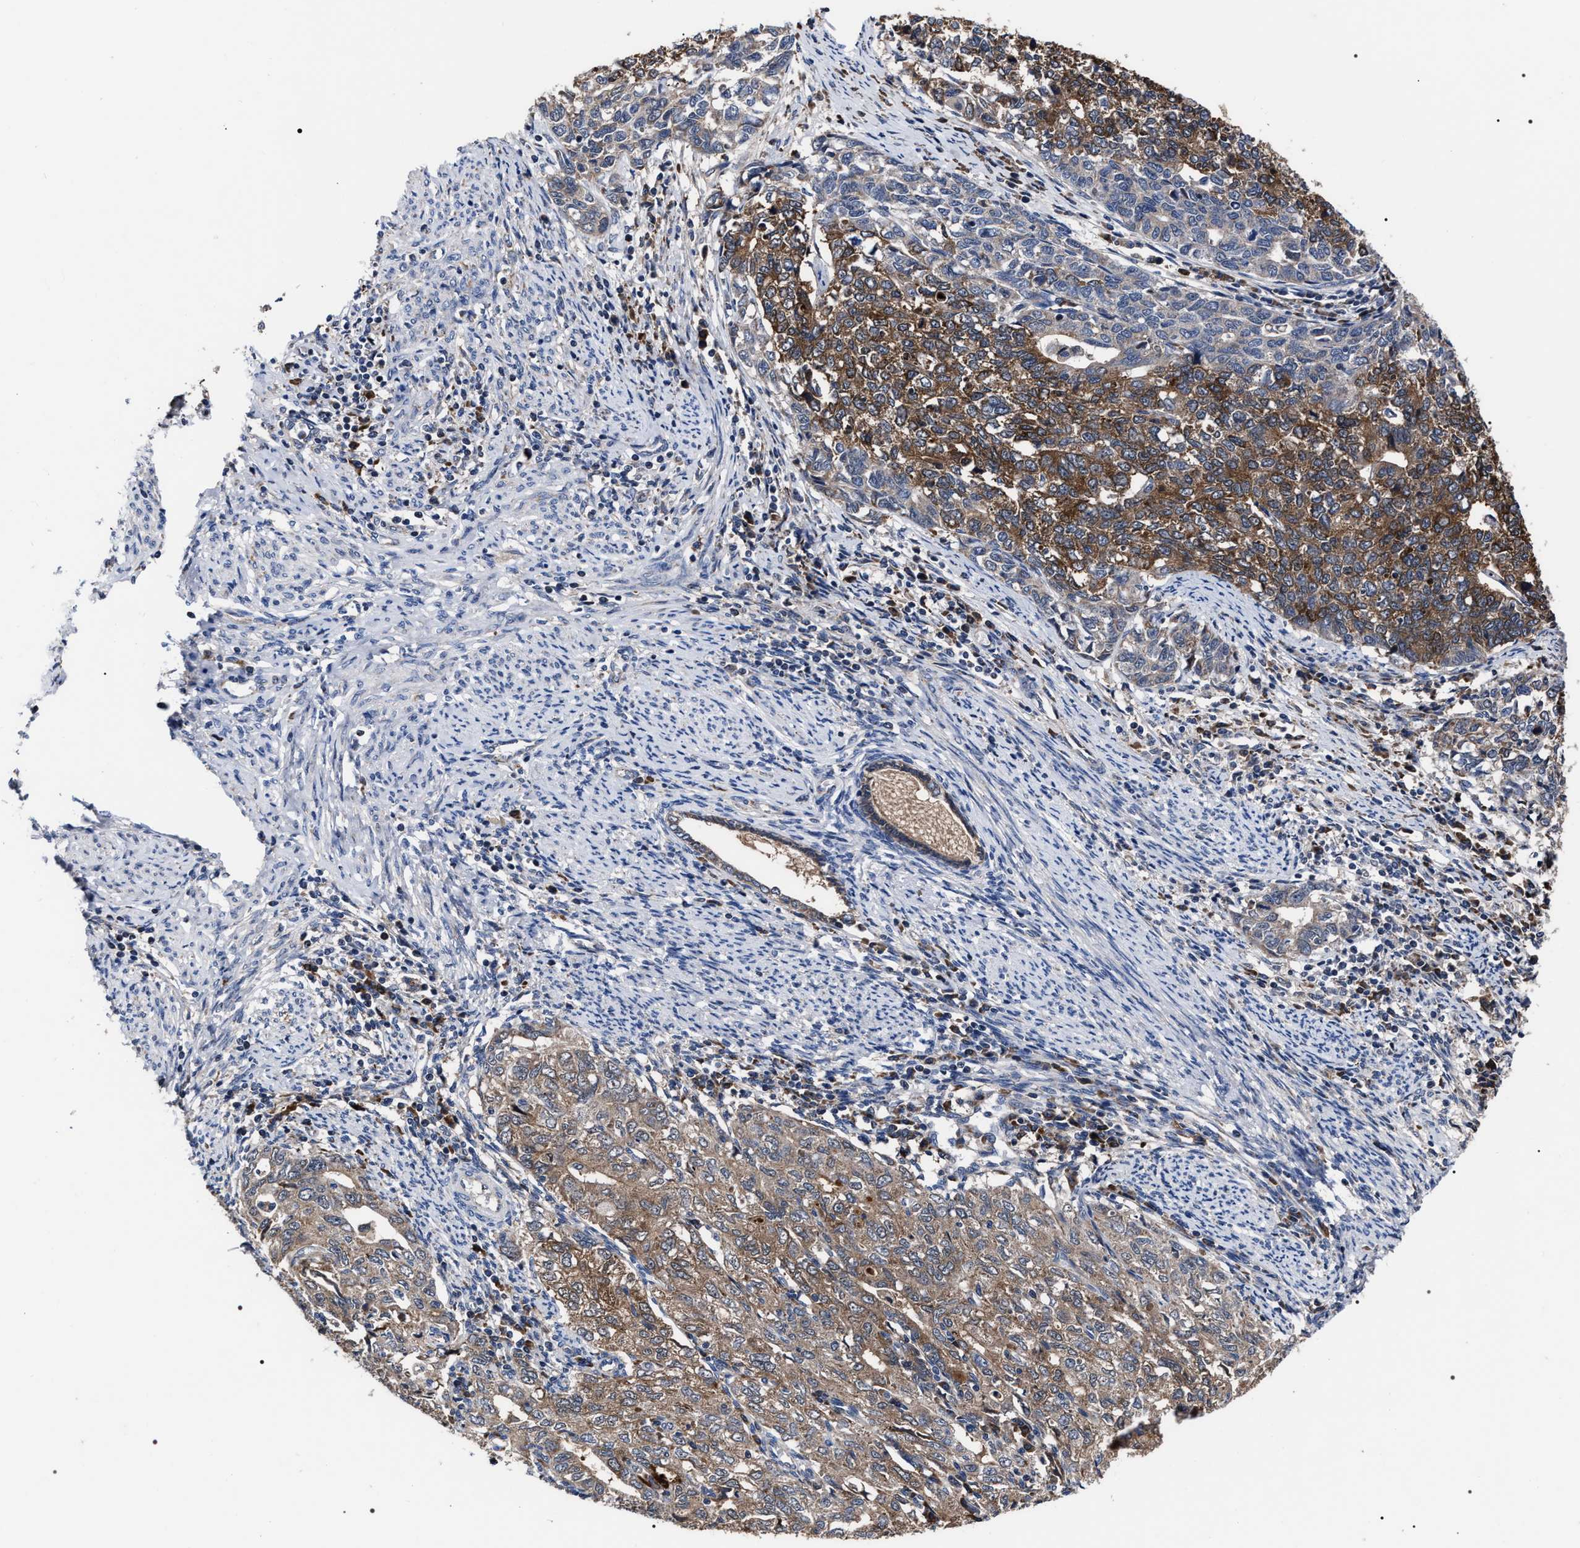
{"staining": {"intensity": "moderate", "quantity": ">75%", "location": "cytoplasmic/membranous"}, "tissue": "cervical cancer", "cell_type": "Tumor cells", "image_type": "cancer", "snomed": [{"axis": "morphology", "description": "Squamous cell carcinoma, NOS"}, {"axis": "topography", "description": "Cervix"}], "caption": "Tumor cells exhibit medium levels of moderate cytoplasmic/membranous positivity in about >75% of cells in squamous cell carcinoma (cervical).", "gene": "MACC1", "patient": {"sex": "female", "age": 63}}